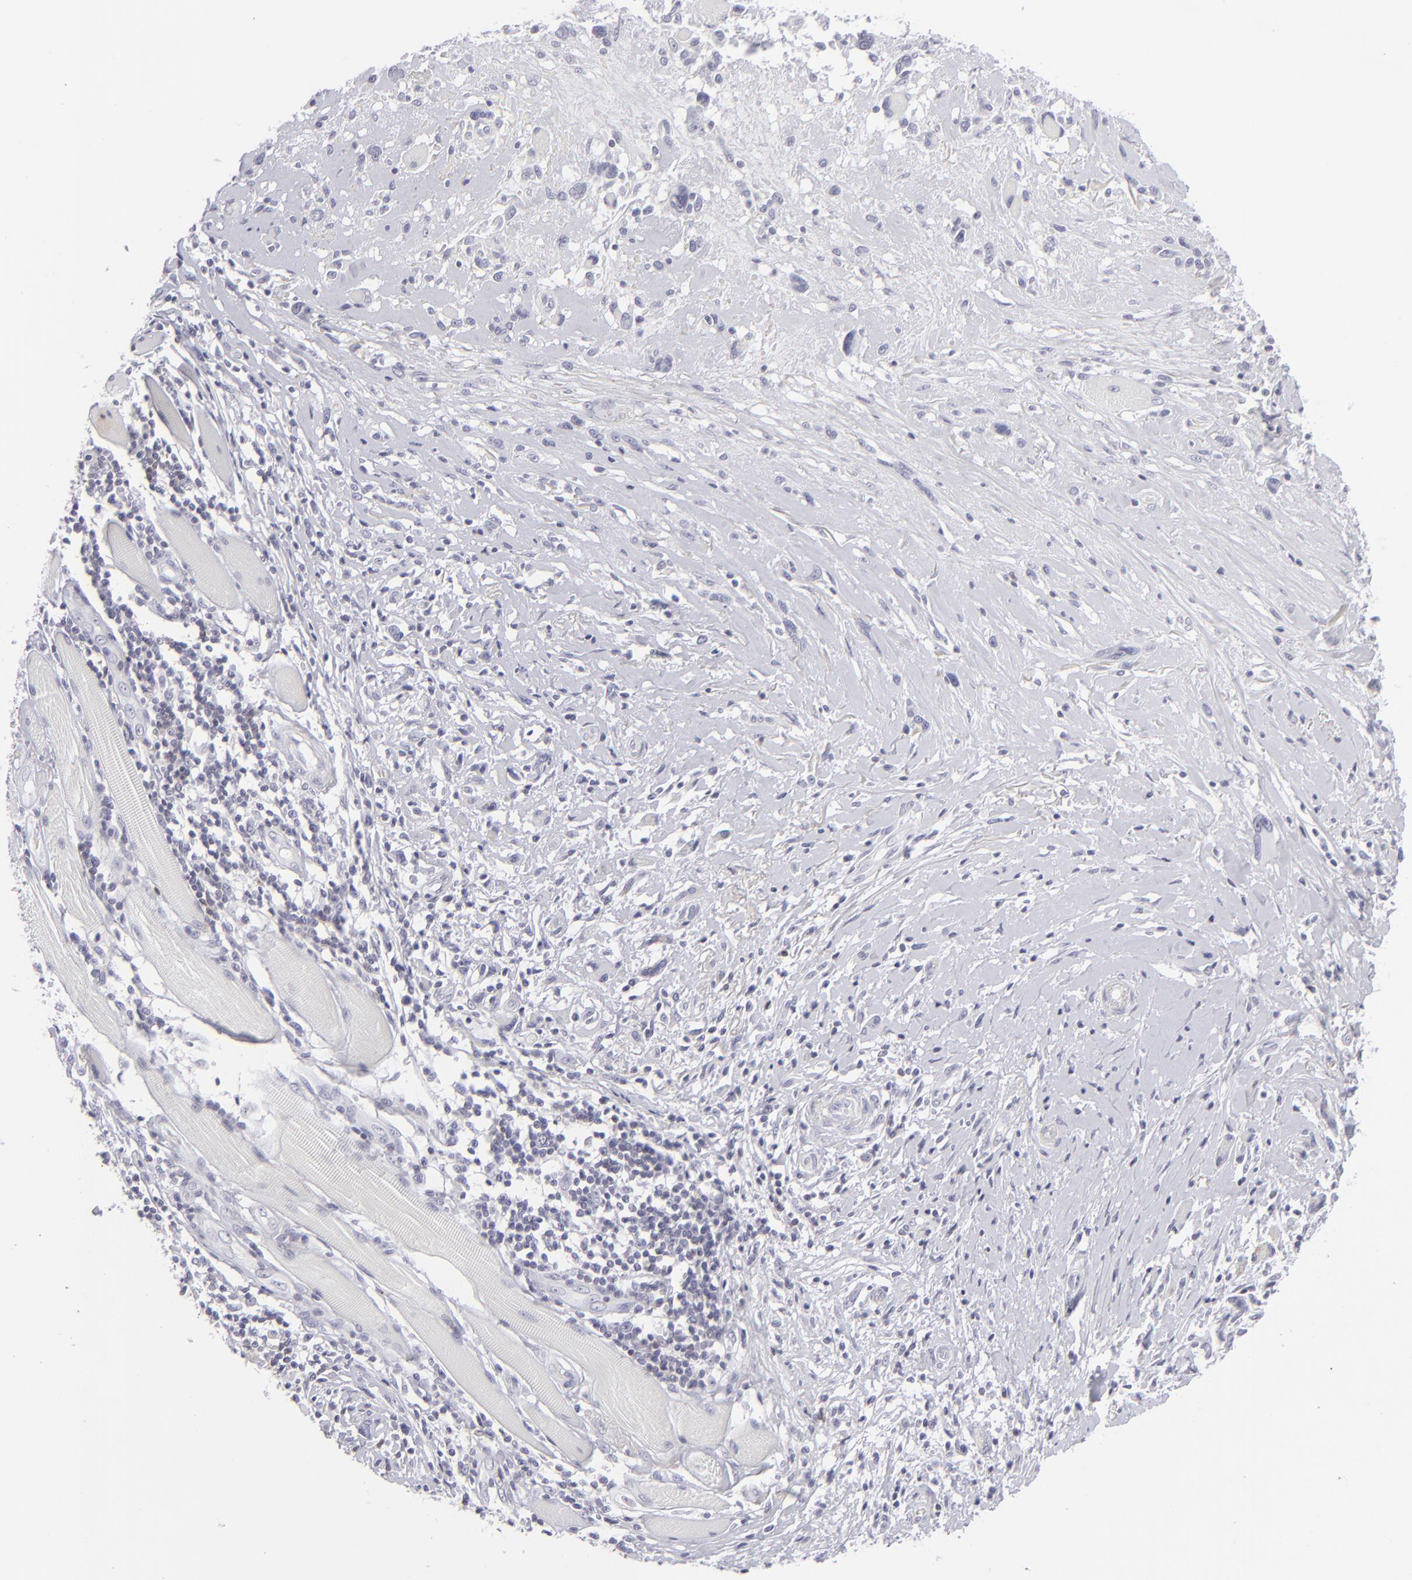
{"staining": {"intensity": "negative", "quantity": "none", "location": "none"}, "tissue": "melanoma", "cell_type": "Tumor cells", "image_type": "cancer", "snomed": [{"axis": "morphology", "description": "Malignant melanoma, NOS"}, {"axis": "topography", "description": "Skin"}], "caption": "A high-resolution image shows immunohistochemistry (IHC) staining of malignant melanoma, which reveals no significant staining in tumor cells. (DAB IHC with hematoxylin counter stain).", "gene": "CD7", "patient": {"sex": "male", "age": 91}}